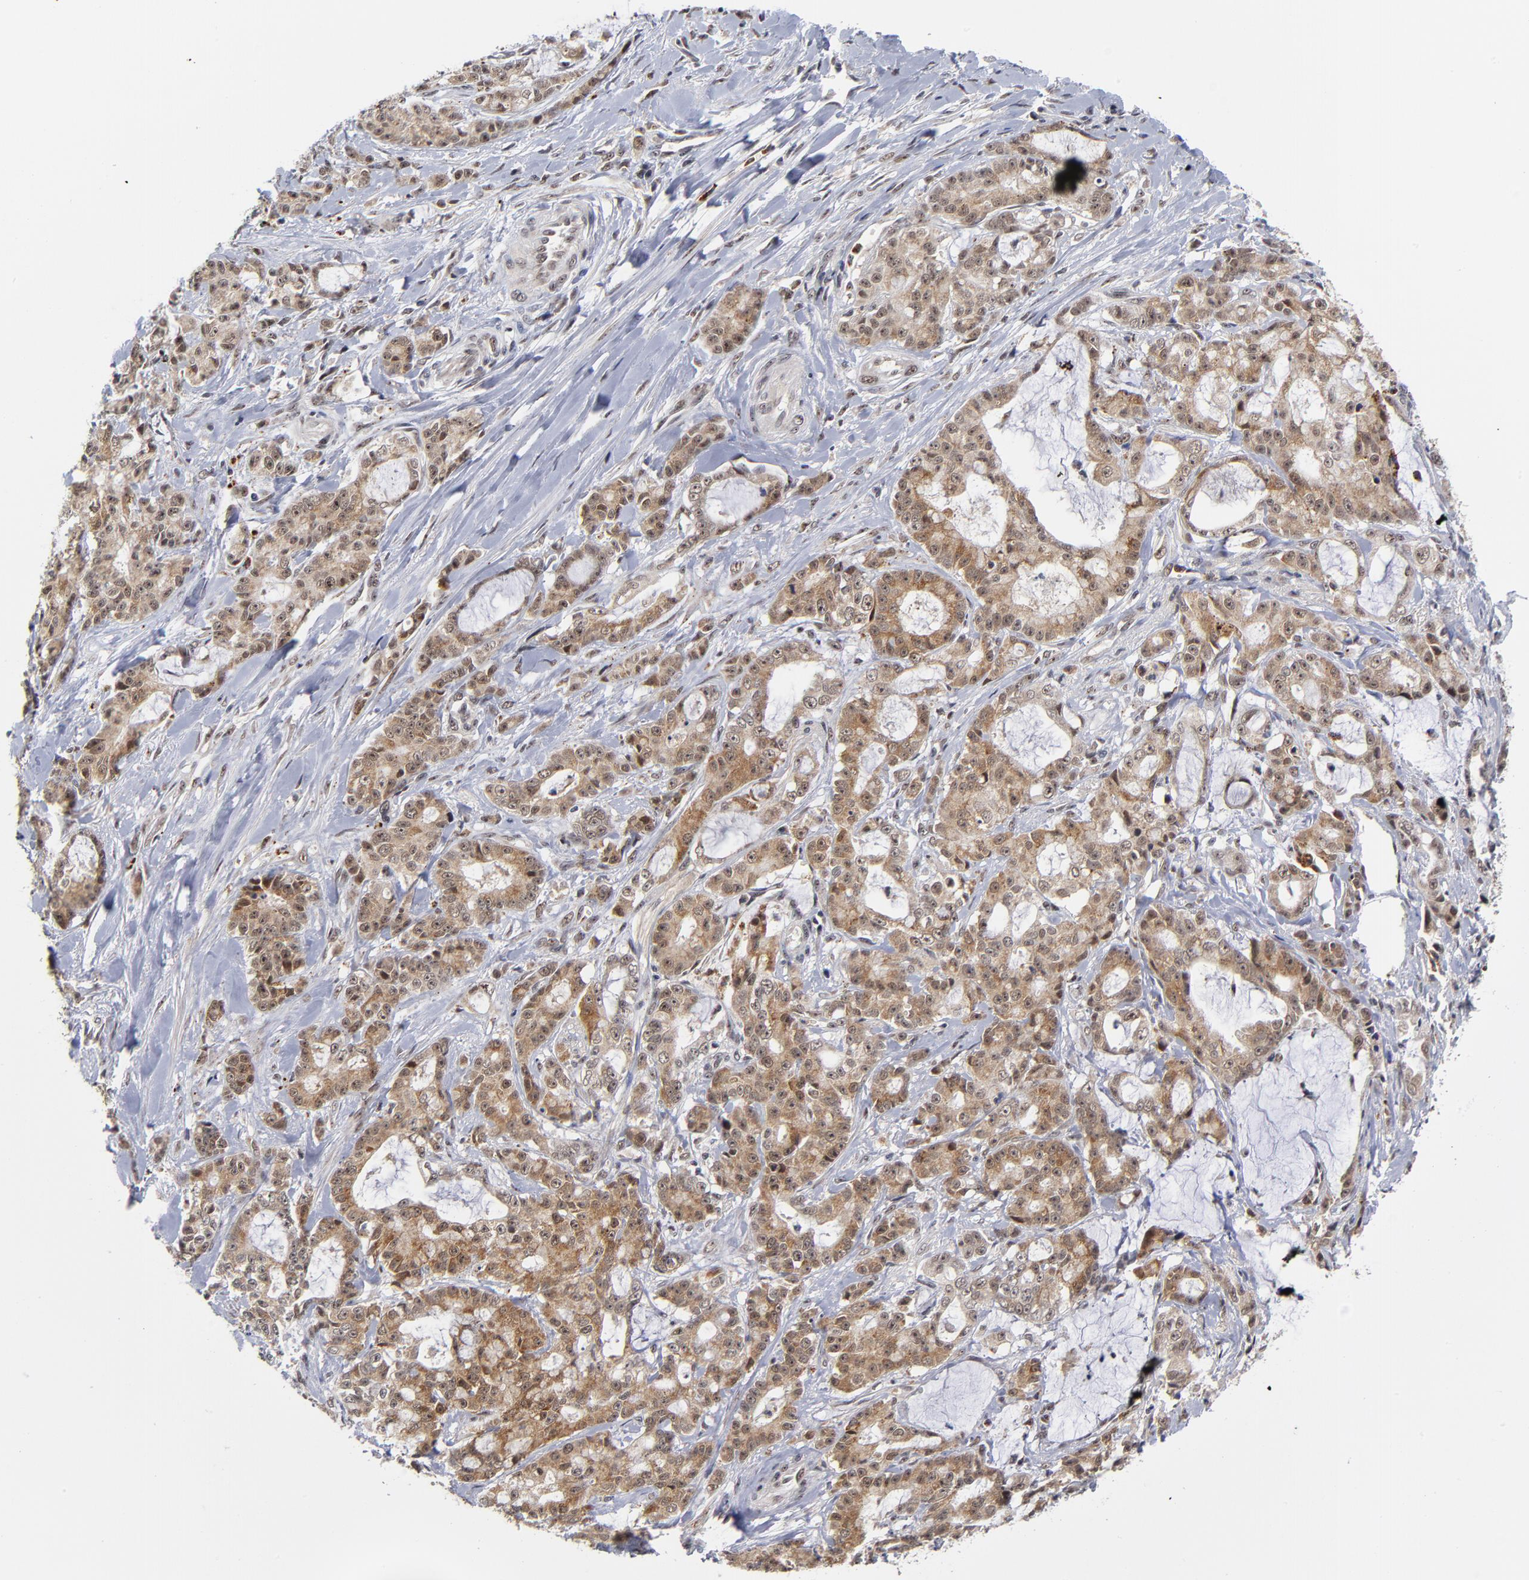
{"staining": {"intensity": "moderate", "quantity": ">75%", "location": "cytoplasmic/membranous,nuclear"}, "tissue": "pancreatic cancer", "cell_type": "Tumor cells", "image_type": "cancer", "snomed": [{"axis": "morphology", "description": "Adenocarcinoma, NOS"}, {"axis": "topography", "description": "Pancreas"}], "caption": "A brown stain shows moderate cytoplasmic/membranous and nuclear positivity of a protein in human pancreatic cancer tumor cells.", "gene": "ZNF419", "patient": {"sex": "female", "age": 73}}